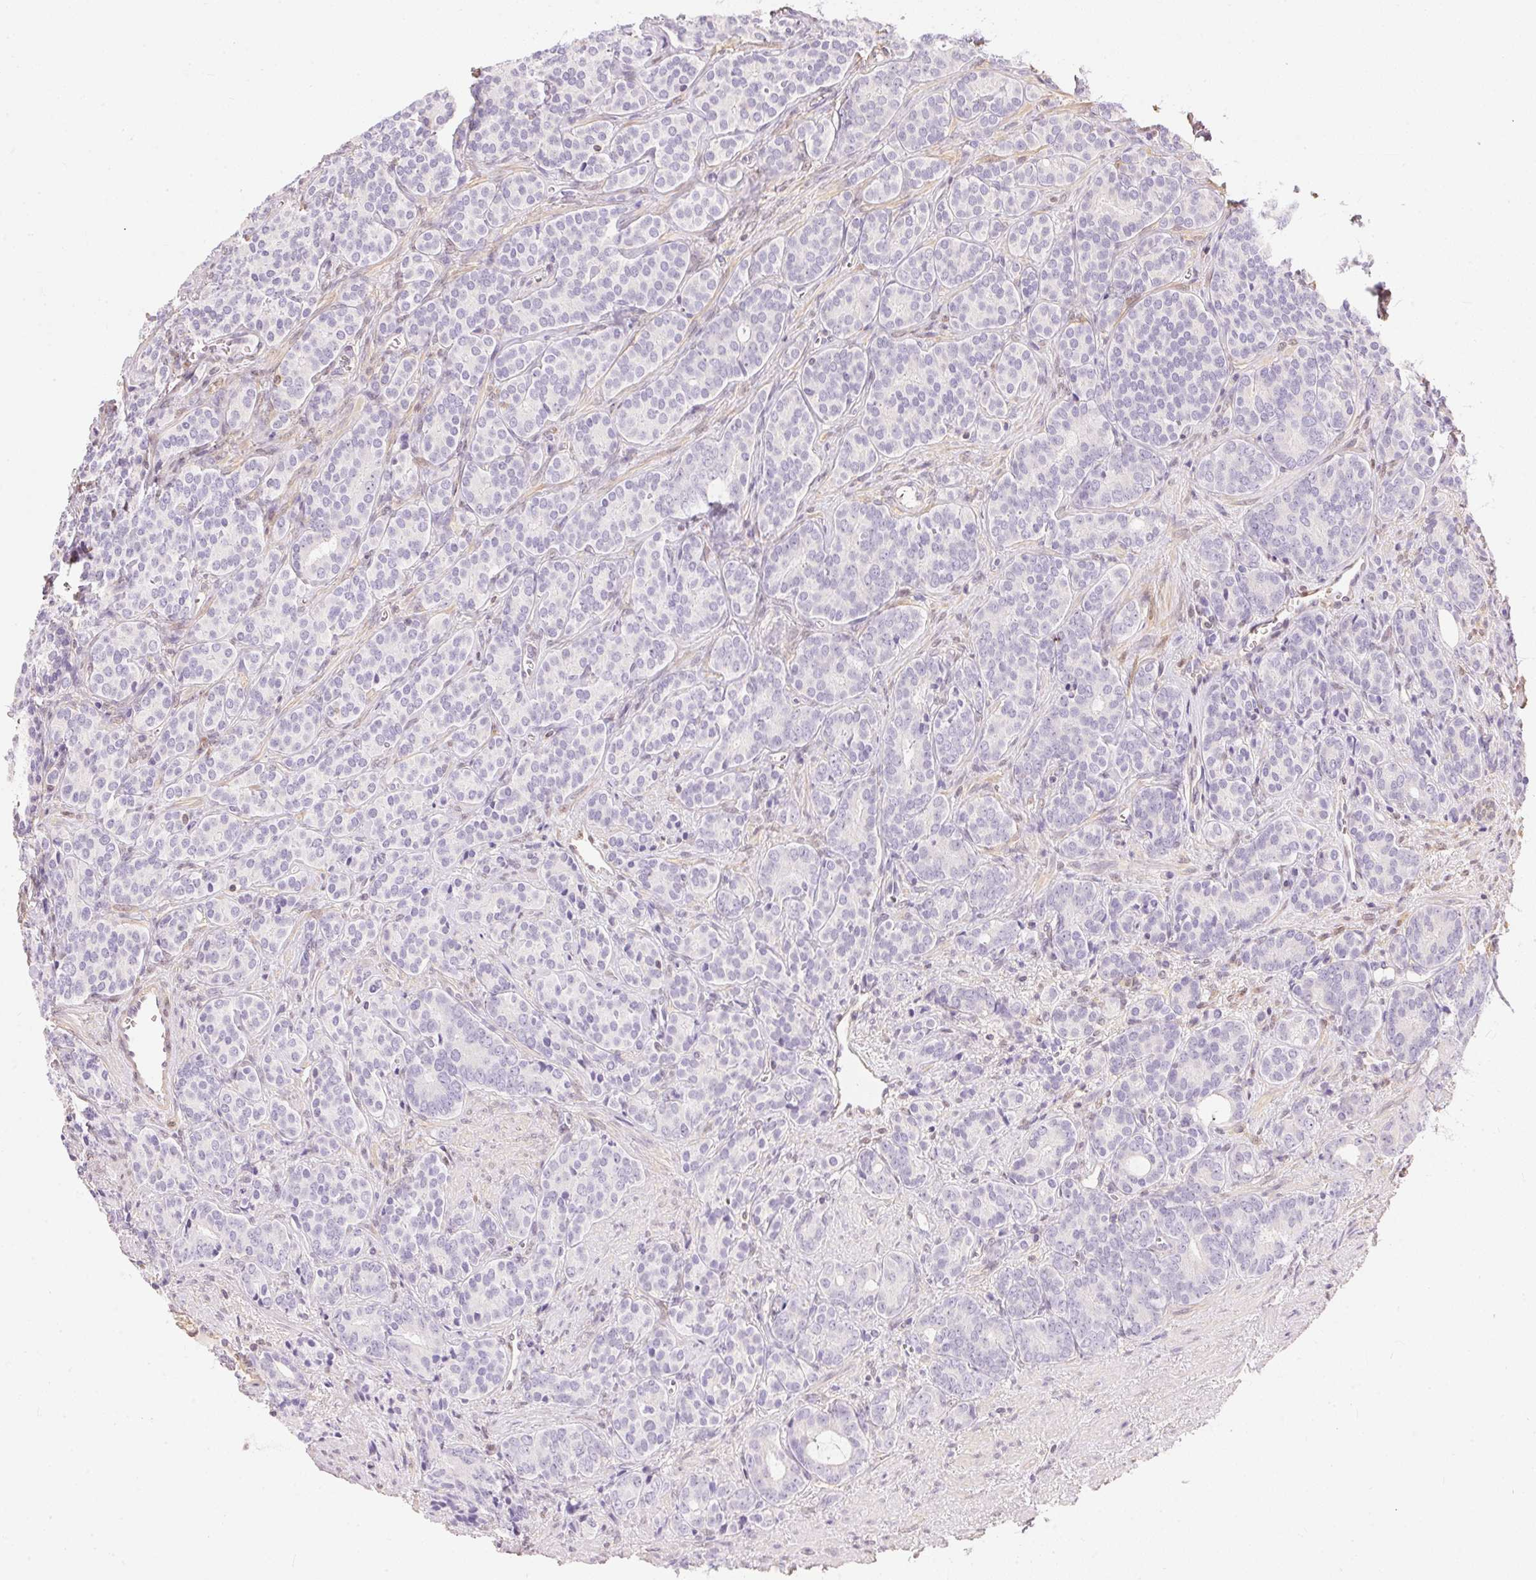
{"staining": {"intensity": "negative", "quantity": "none", "location": "none"}, "tissue": "prostate cancer", "cell_type": "Tumor cells", "image_type": "cancer", "snomed": [{"axis": "morphology", "description": "Adenocarcinoma, High grade"}, {"axis": "topography", "description": "Prostate"}], "caption": "IHC histopathology image of neoplastic tissue: prostate adenocarcinoma (high-grade) stained with DAB (3,3'-diaminobenzidine) displays no significant protein staining in tumor cells.", "gene": "S100A3", "patient": {"sex": "male", "age": 84}}